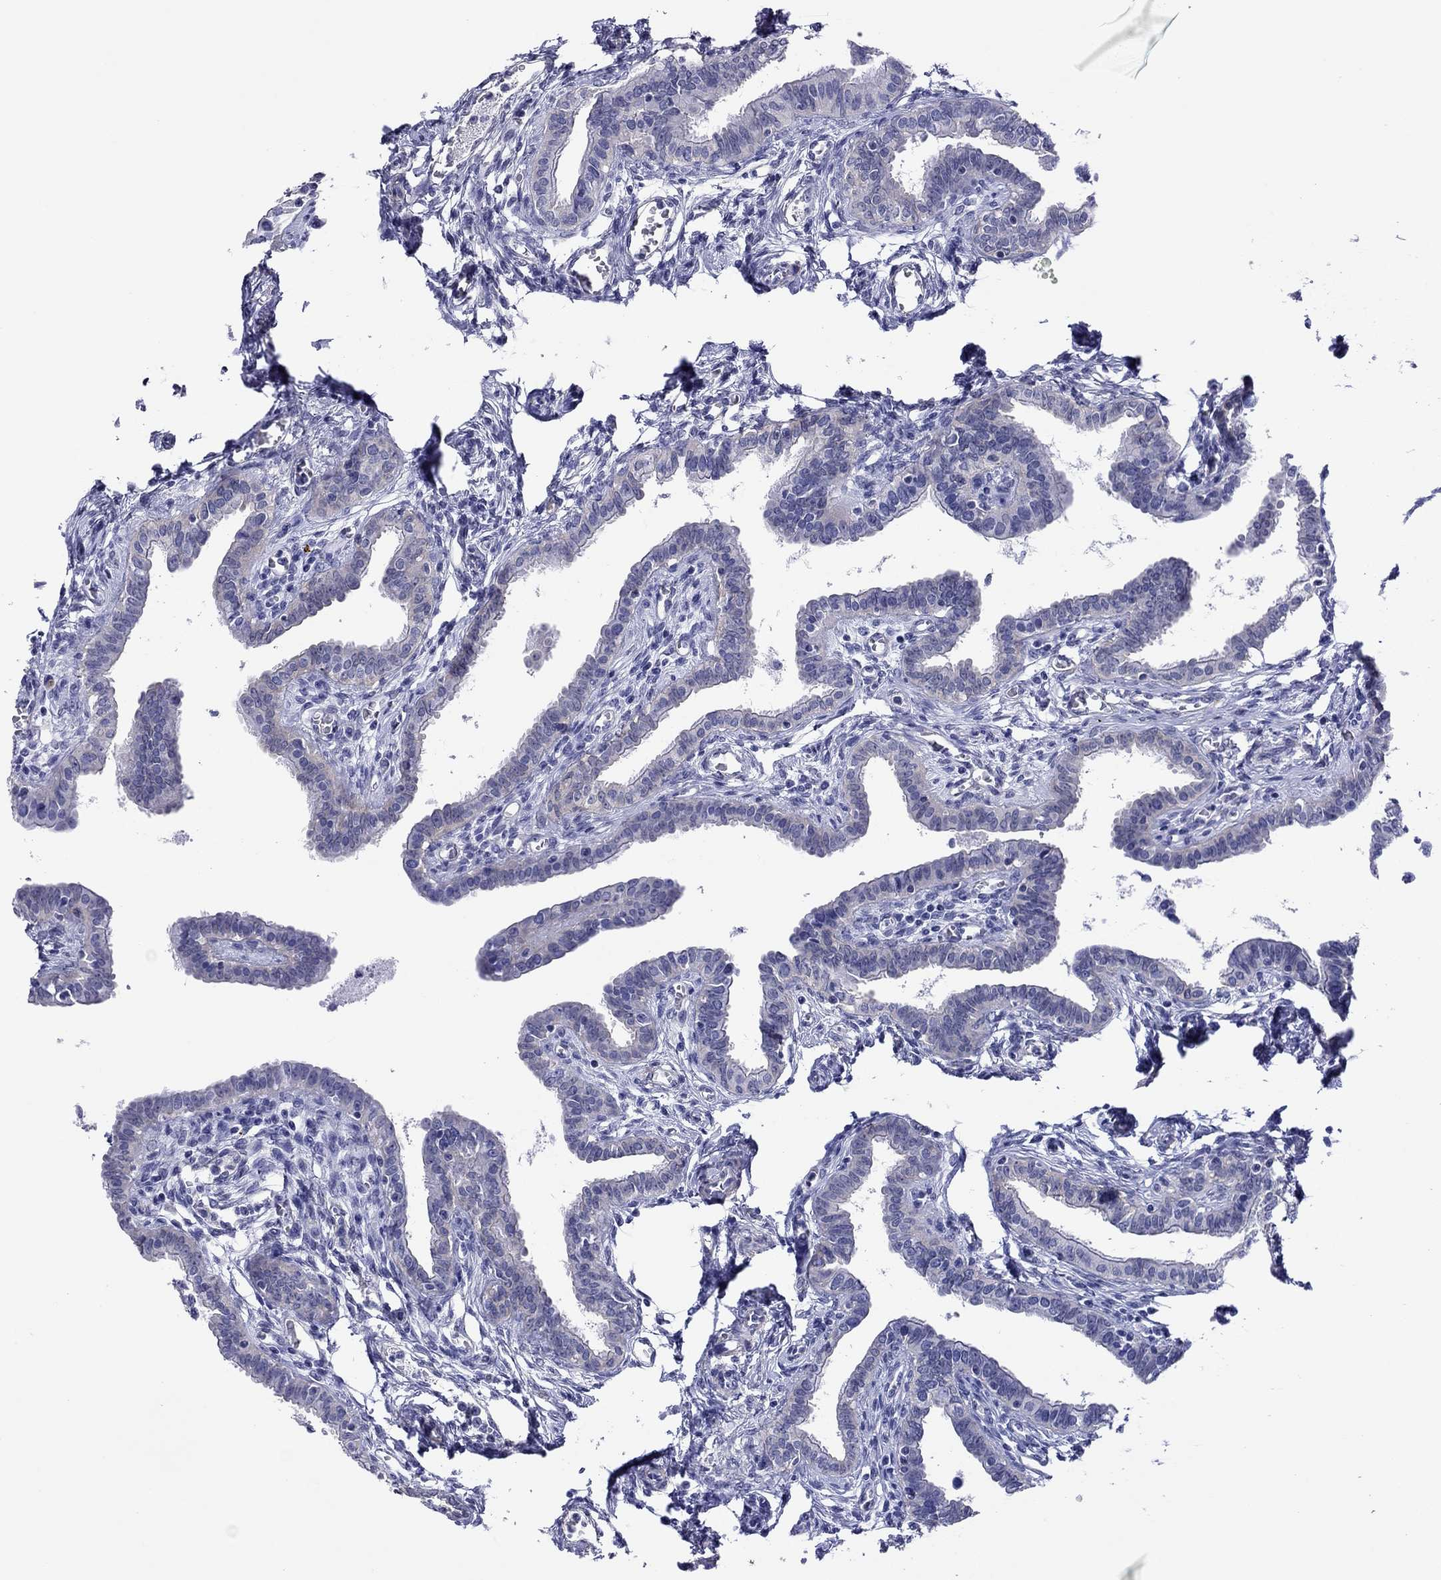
{"staining": {"intensity": "negative", "quantity": "none", "location": "none"}, "tissue": "fallopian tube", "cell_type": "Glandular cells", "image_type": "normal", "snomed": [{"axis": "morphology", "description": "Normal tissue, NOS"}, {"axis": "morphology", "description": "Carcinoma, endometroid"}, {"axis": "topography", "description": "Fallopian tube"}, {"axis": "topography", "description": "Ovary"}], "caption": "Immunohistochemical staining of benign fallopian tube reveals no significant positivity in glandular cells.", "gene": "MYMX", "patient": {"sex": "female", "age": 42}}